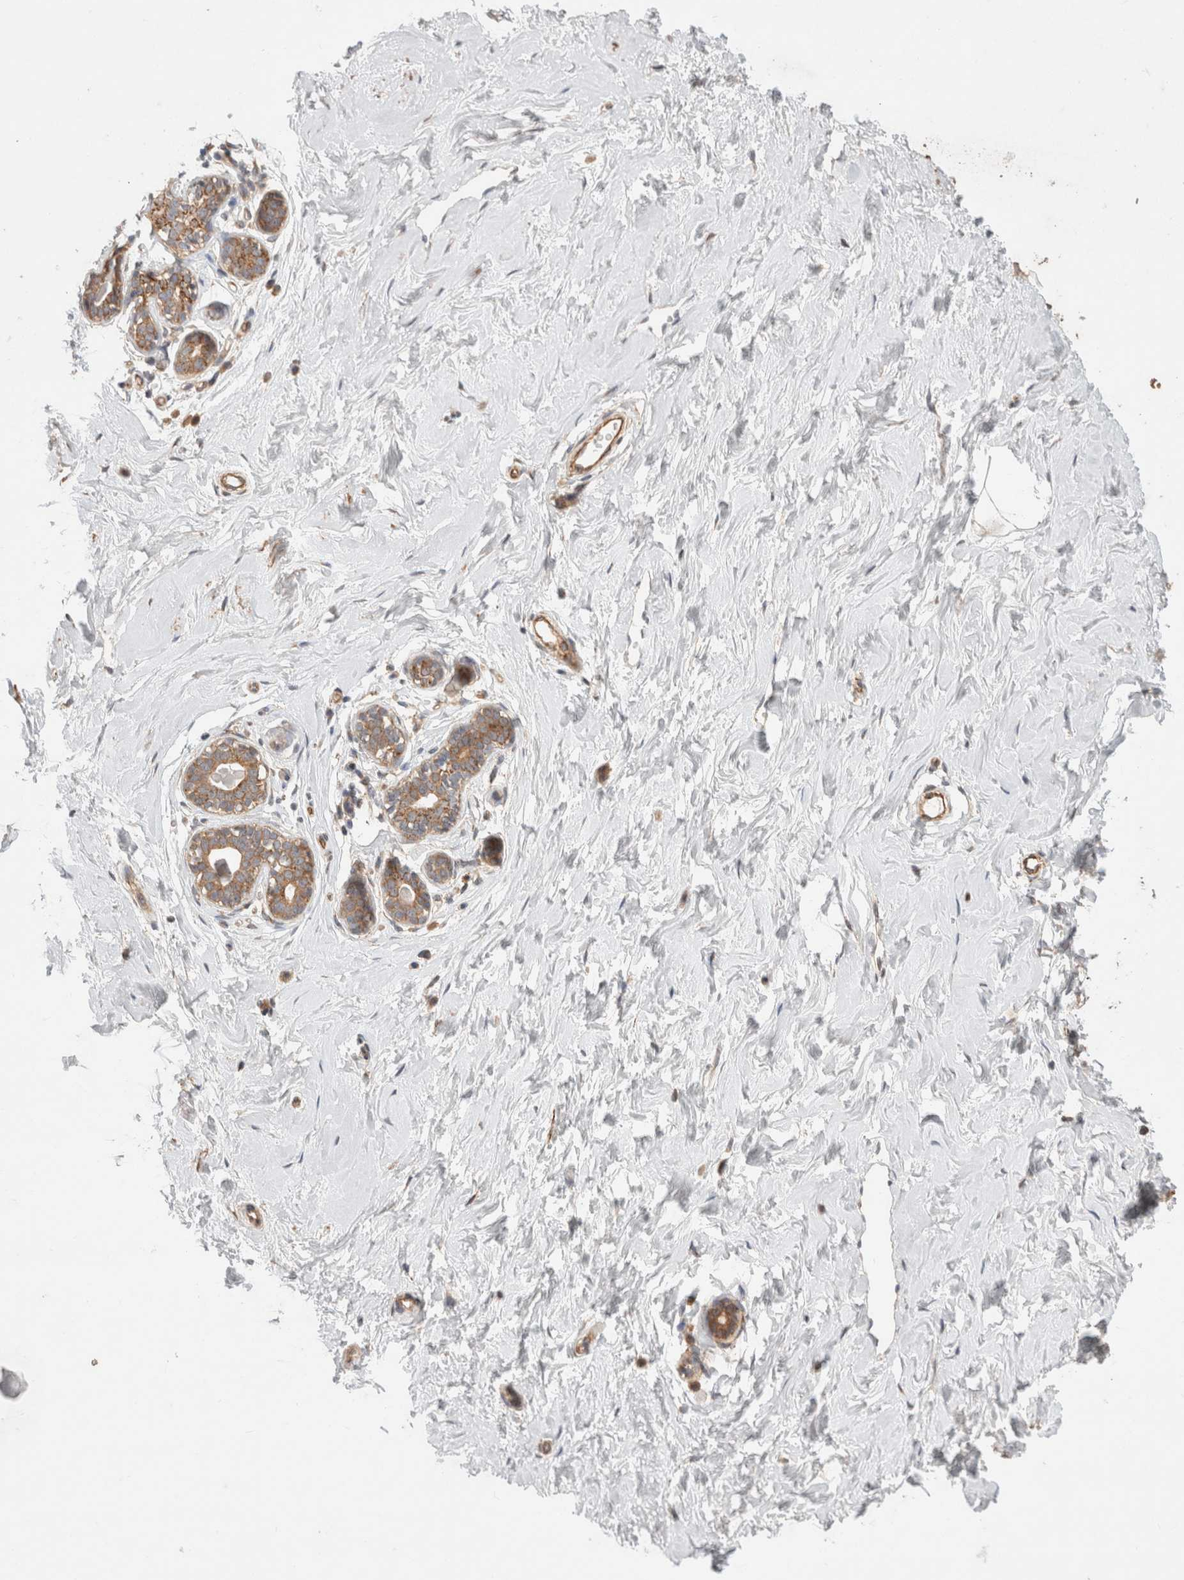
{"staining": {"intensity": "moderate", "quantity": ">75%", "location": "cytoplasmic/membranous"}, "tissue": "breast", "cell_type": "Adipocytes", "image_type": "normal", "snomed": [{"axis": "morphology", "description": "Normal tissue, NOS"}, {"axis": "morphology", "description": "Adenoma, NOS"}, {"axis": "topography", "description": "Breast"}], "caption": "Breast stained with a brown dye exhibits moderate cytoplasmic/membranous positive staining in about >75% of adipocytes.", "gene": "HROB", "patient": {"sex": "female", "age": 23}}